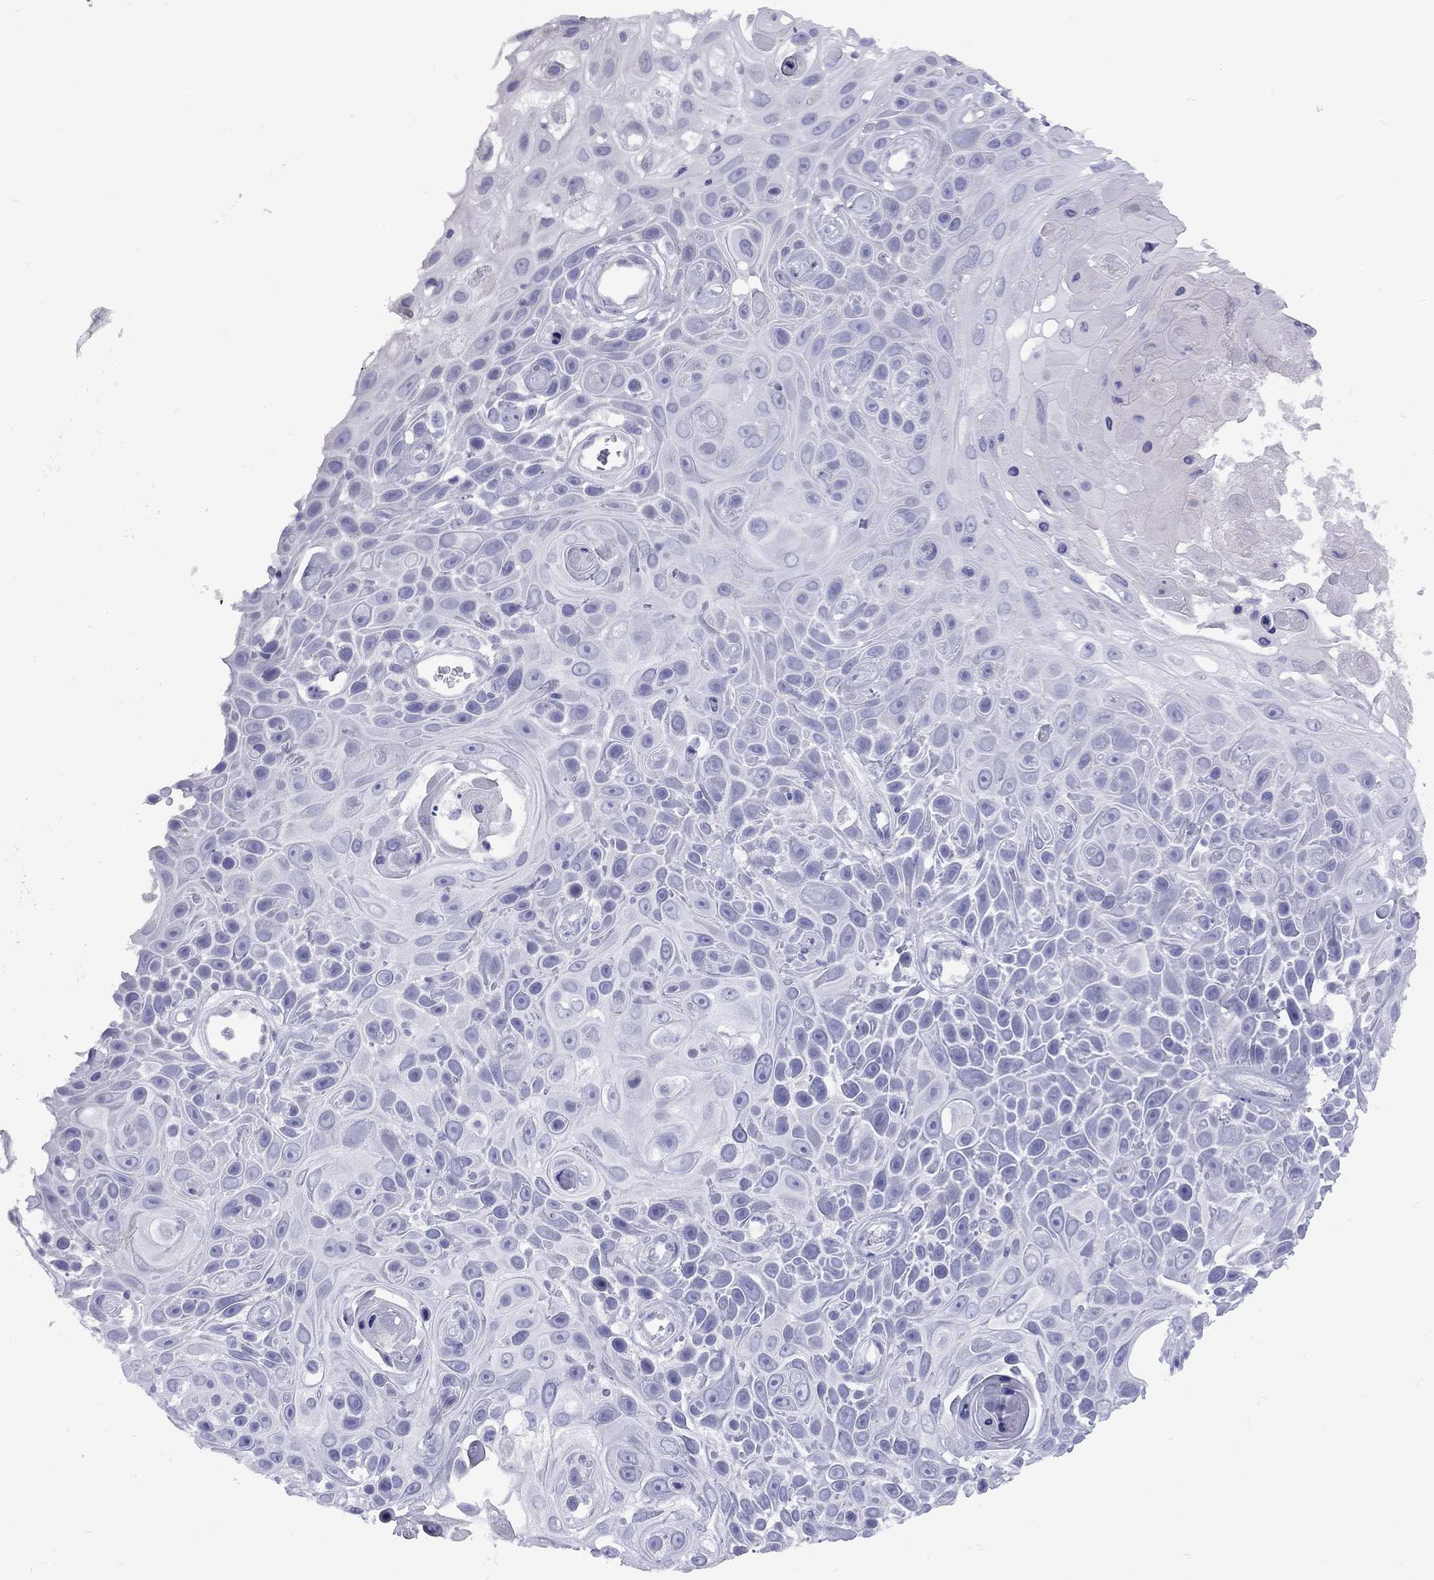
{"staining": {"intensity": "negative", "quantity": "none", "location": "none"}, "tissue": "skin cancer", "cell_type": "Tumor cells", "image_type": "cancer", "snomed": [{"axis": "morphology", "description": "Squamous cell carcinoma, NOS"}, {"axis": "topography", "description": "Skin"}], "caption": "Human skin squamous cell carcinoma stained for a protein using immunohistochemistry (IHC) shows no staining in tumor cells.", "gene": "FSCN3", "patient": {"sex": "male", "age": 82}}